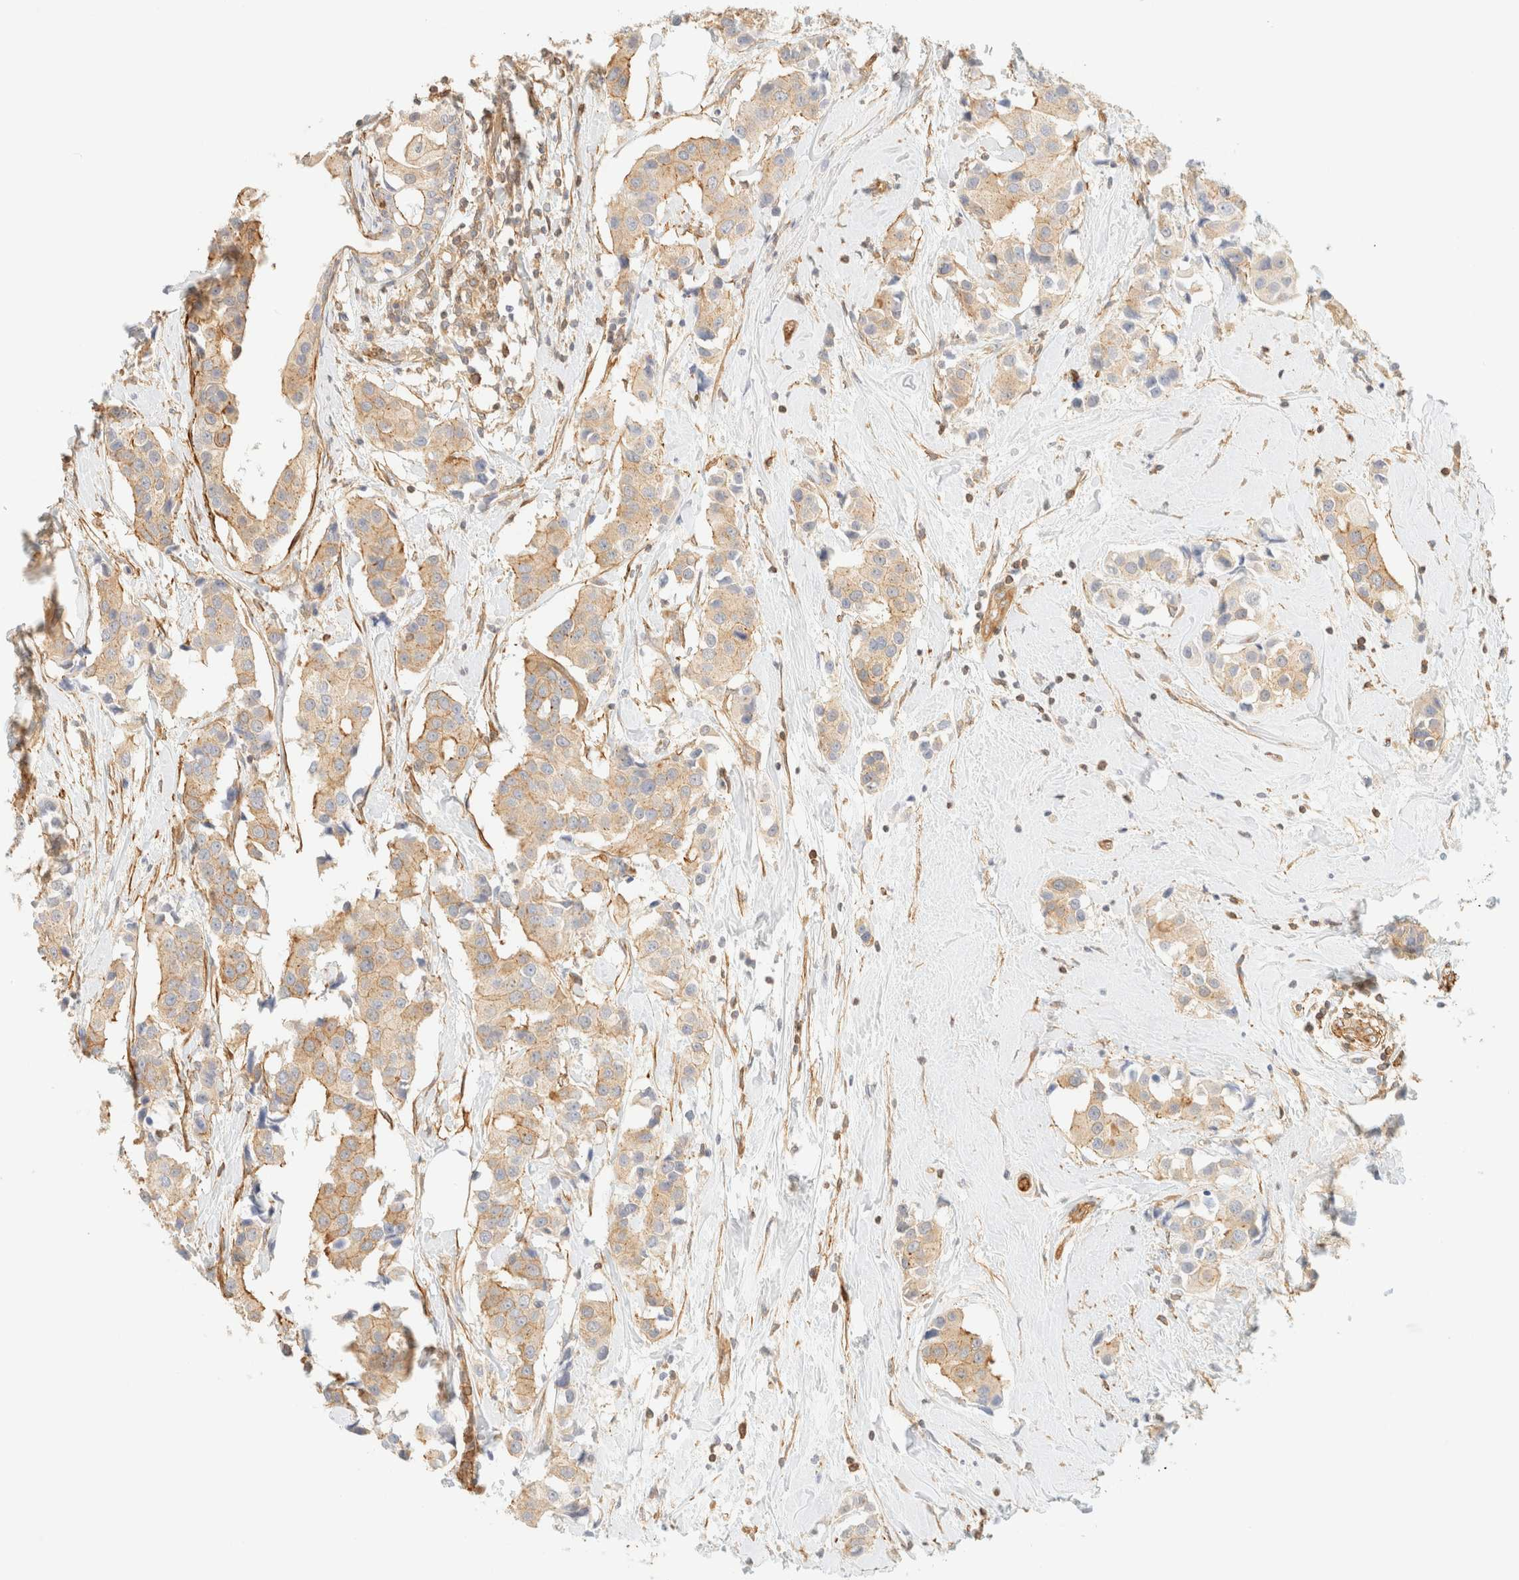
{"staining": {"intensity": "weak", "quantity": ">75%", "location": "cytoplasmic/membranous"}, "tissue": "breast cancer", "cell_type": "Tumor cells", "image_type": "cancer", "snomed": [{"axis": "morphology", "description": "Normal tissue, NOS"}, {"axis": "morphology", "description": "Duct carcinoma"}, {"axis": "topography", "description": "Breast"}], "caption": "Human breast cancer stained with a protein marker exhibits weak staining in tumor cells.", "gene": "OTOP2", "patient": {"sex": "female", "age": 39}}